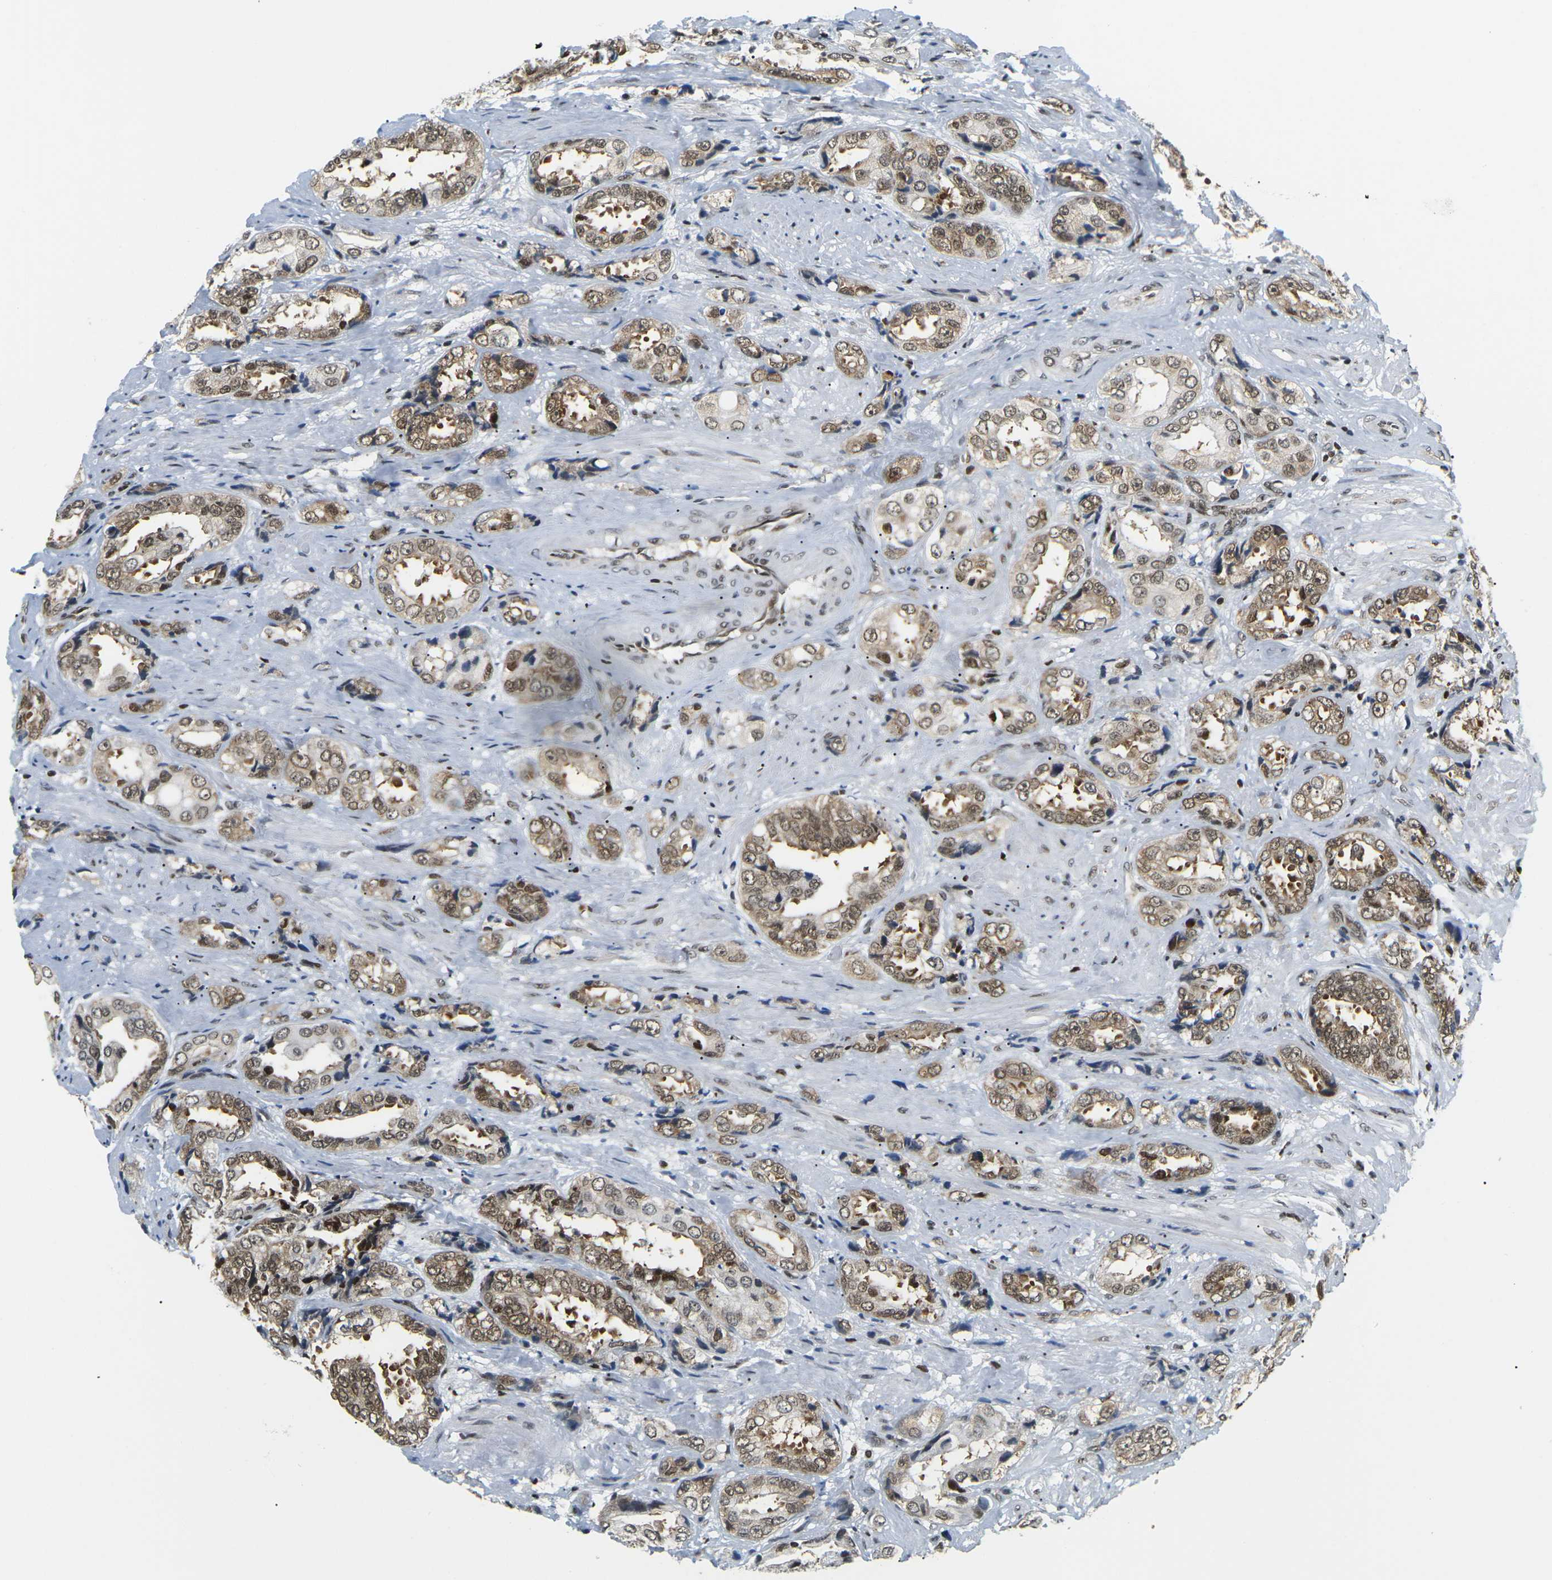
{"staining": {"intensity": "moderate", "quantity": ">75%", "location": "cytoplasmic/membranous,nuclear"}, "tissue": "prostate cancer", "cell_type": "Tumor cells", "image_type": "cancer", "snomed": [{"axis": "morphology", "description": "Adenocarcinoma, High grade"}, {"axis": "topography", "description": "Prostate"}], "caption": "Human prostate cancer (adenocarcinoma (high-grade)) stained with a protein marker reveals moderate staining in tumor cells.", "gene": "CELF1", "patient": {"sex": "male", "age": 61}}